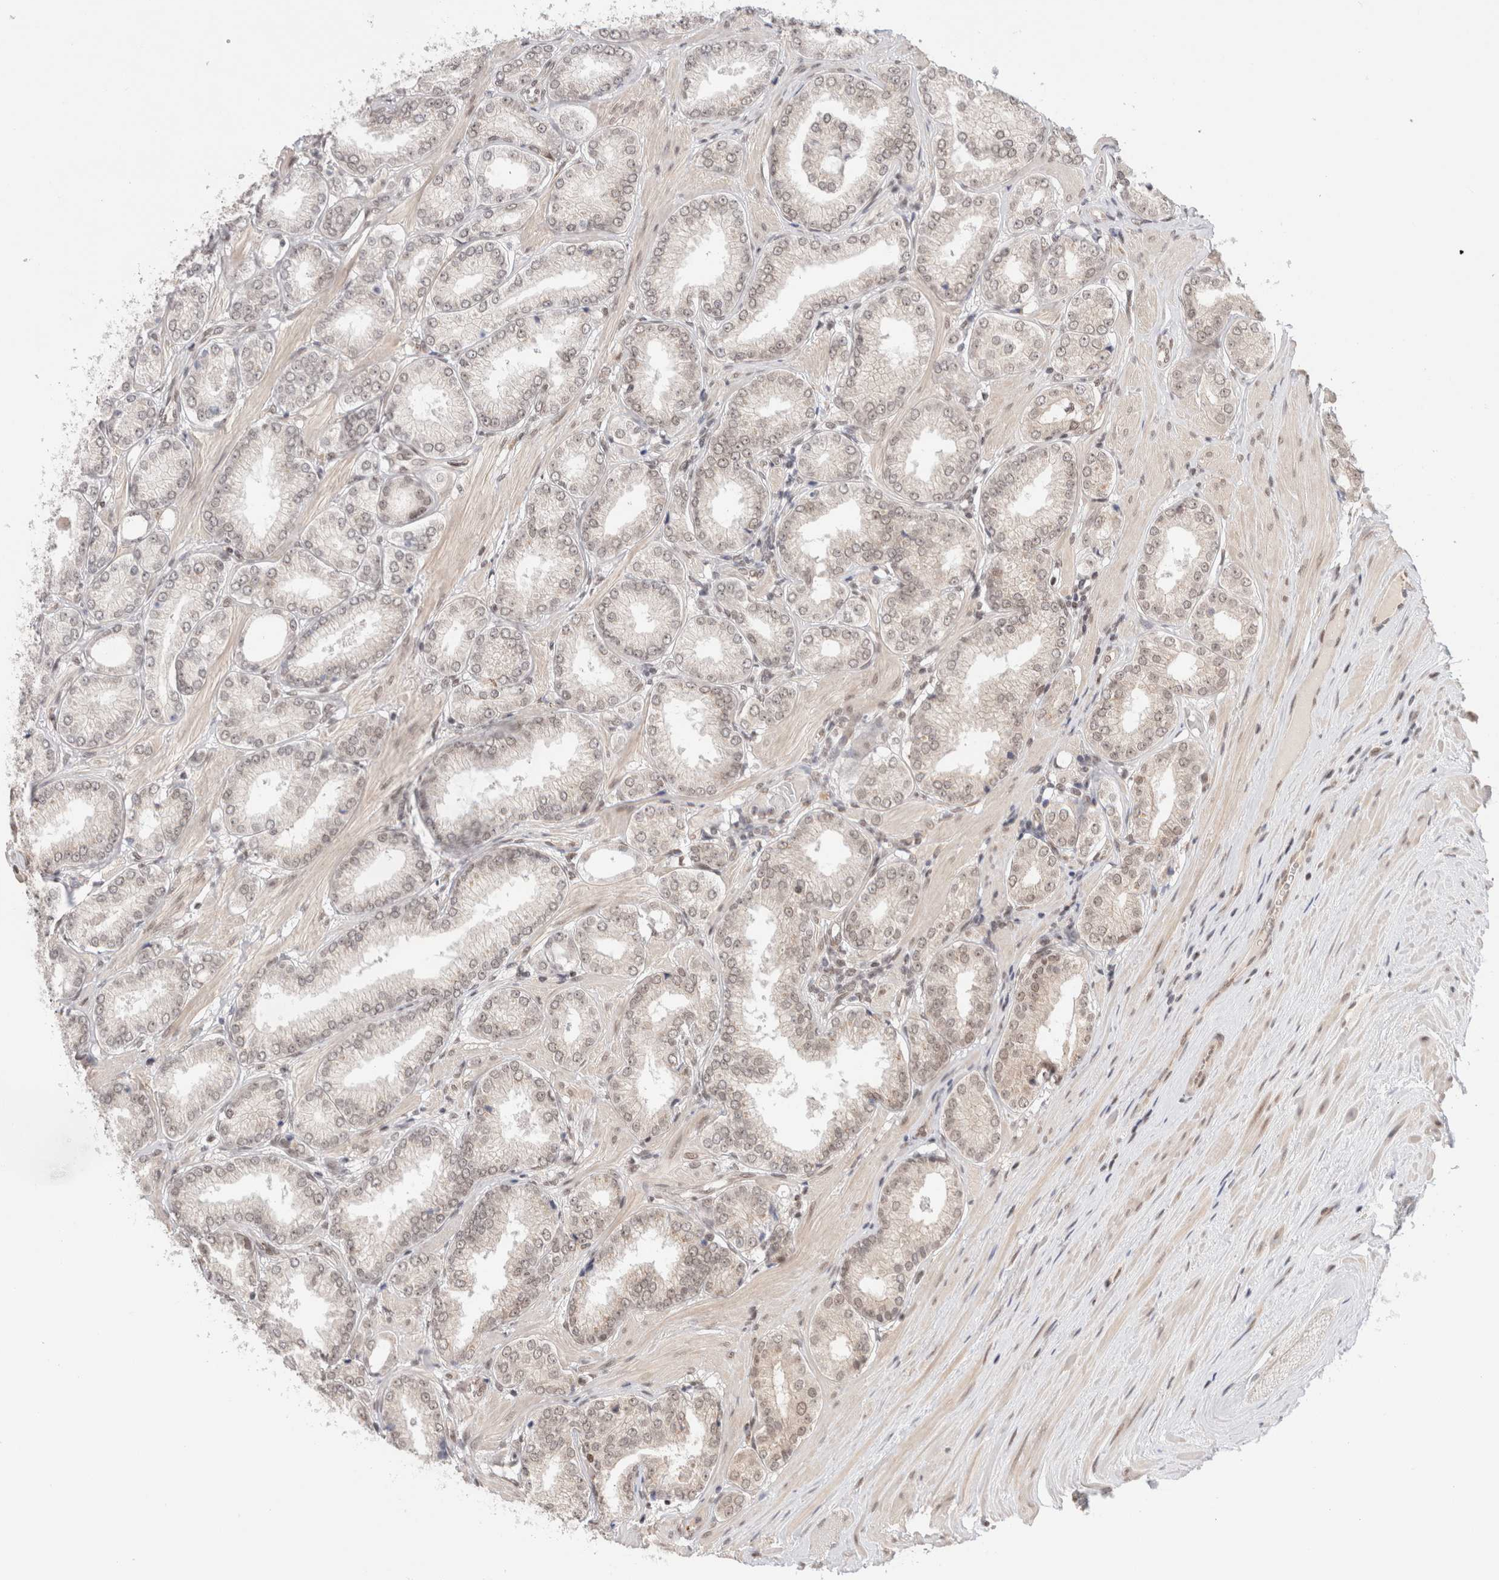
{"staining": {"intensity": "weak", "quantity": "<25%", "location": "nuclear"}, "tissue": "prostate cancer", "cell_type": "Tumor cells", "image_type": "cancer", "snomed": [{"axis": "morphology", "description": "Adenocarcinoma, Low grade"}, {"axis": "topography", "description": "Prostate"}], "caption": "A histopathology image of human adenocarcinoma (low-grade) (prostate) is negative for staining in tumor cells.", "gene": "GATAD2A", "patient": {"sex": "male", "age": 62}}